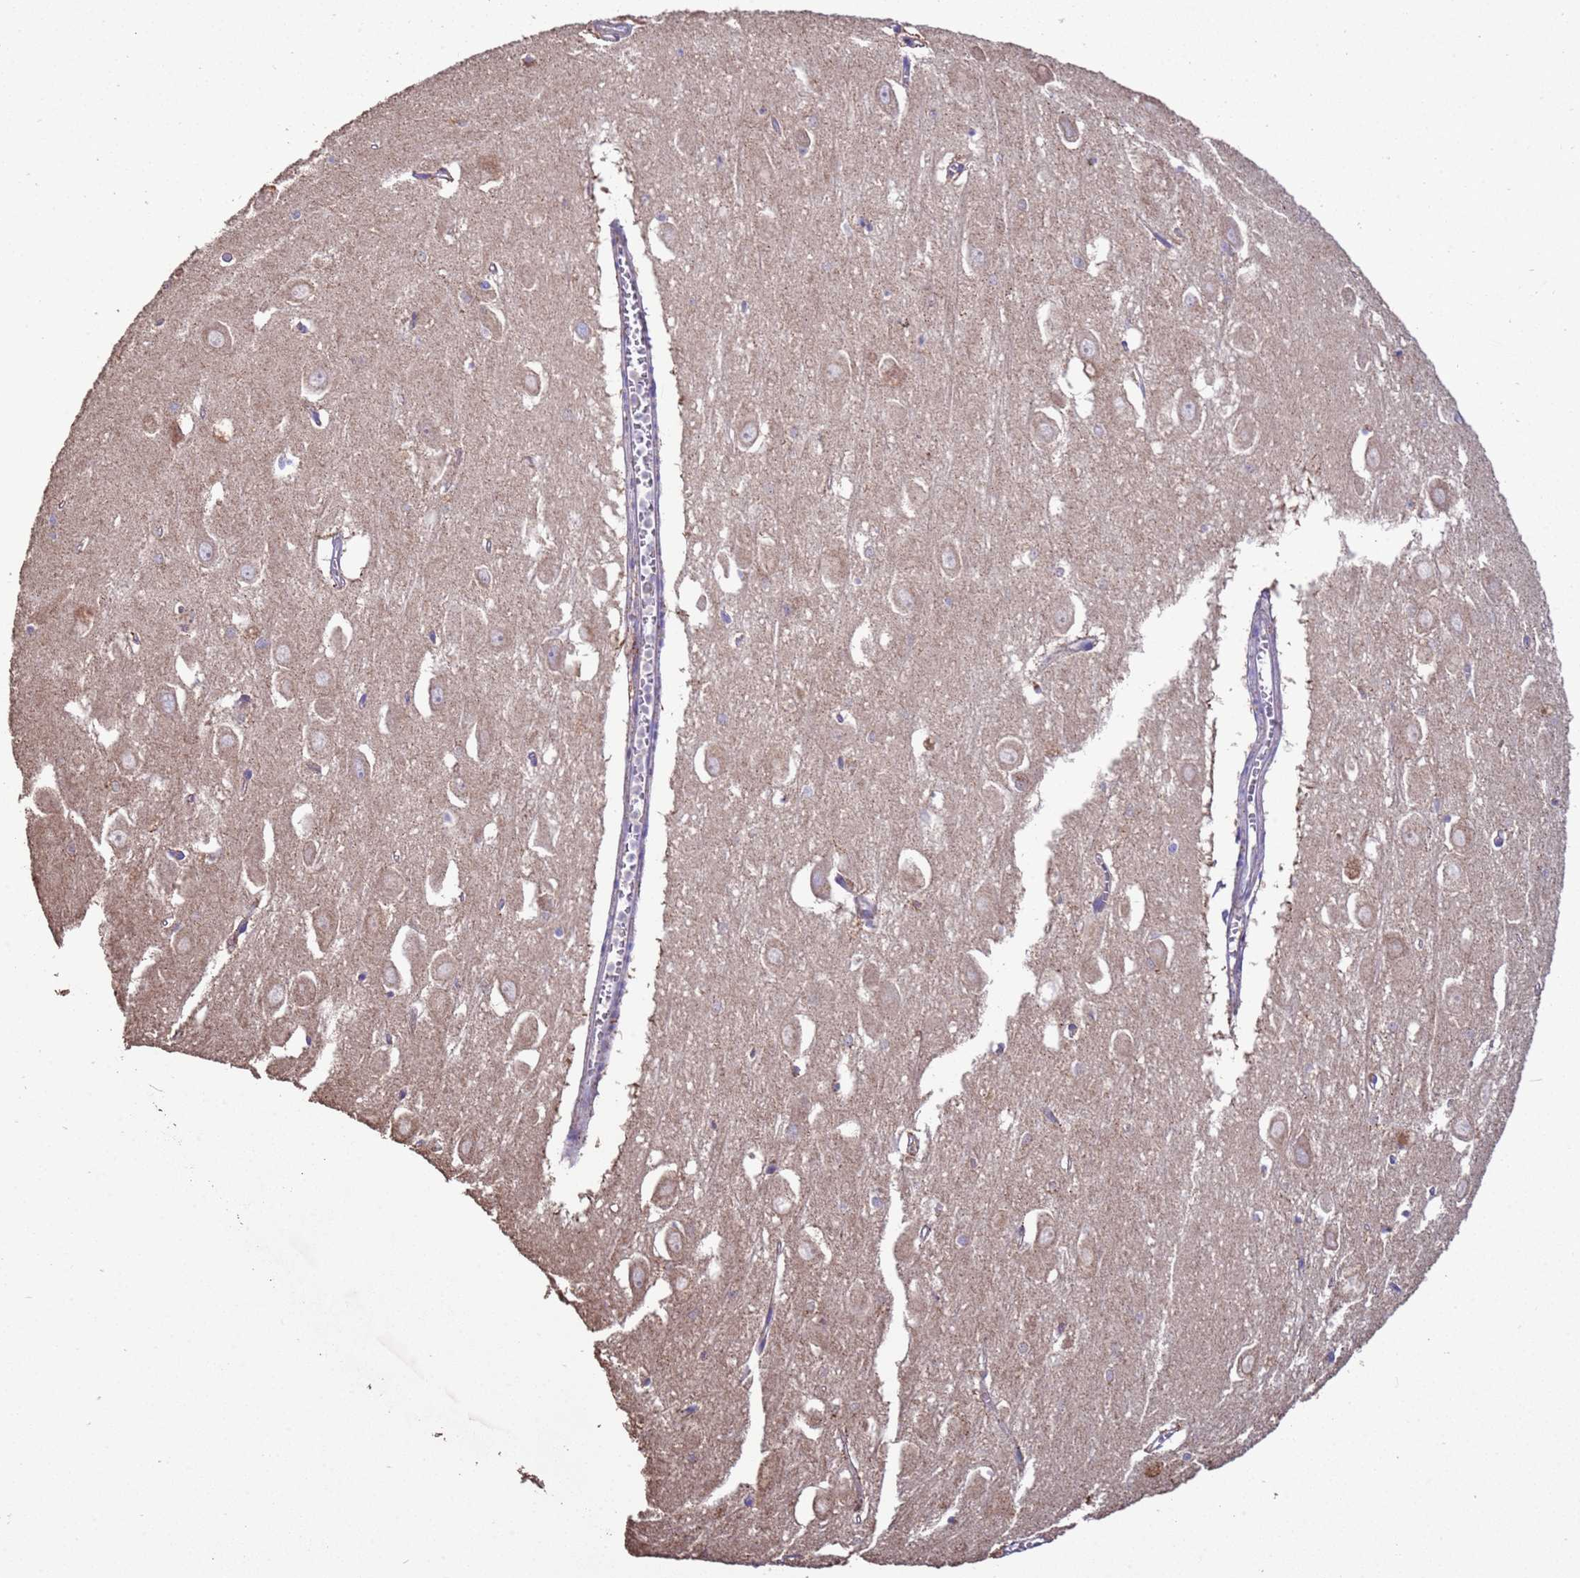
{"staining": {"intensity": "weak", "quantity": "<25%", "location": "cytoplasmic/membranous"}, "tissue": "hippocampus", "cell_type": "Glial cells", "image_type": "normal", "snomed": [{"axis": "morphology", "description": "Normal tissue, NOS"}, {"axis": "topography", "description": "Hippocampus"}], "caption": "Glial cells are negative for brown protein staining in unremarkable hippocampus. The staining is performed using DAB brown chromogen with nuclei counter-stained in using hematoxylin.", "gene": "ZNFX1", "patient": {"sex": "female", "age": 64}}